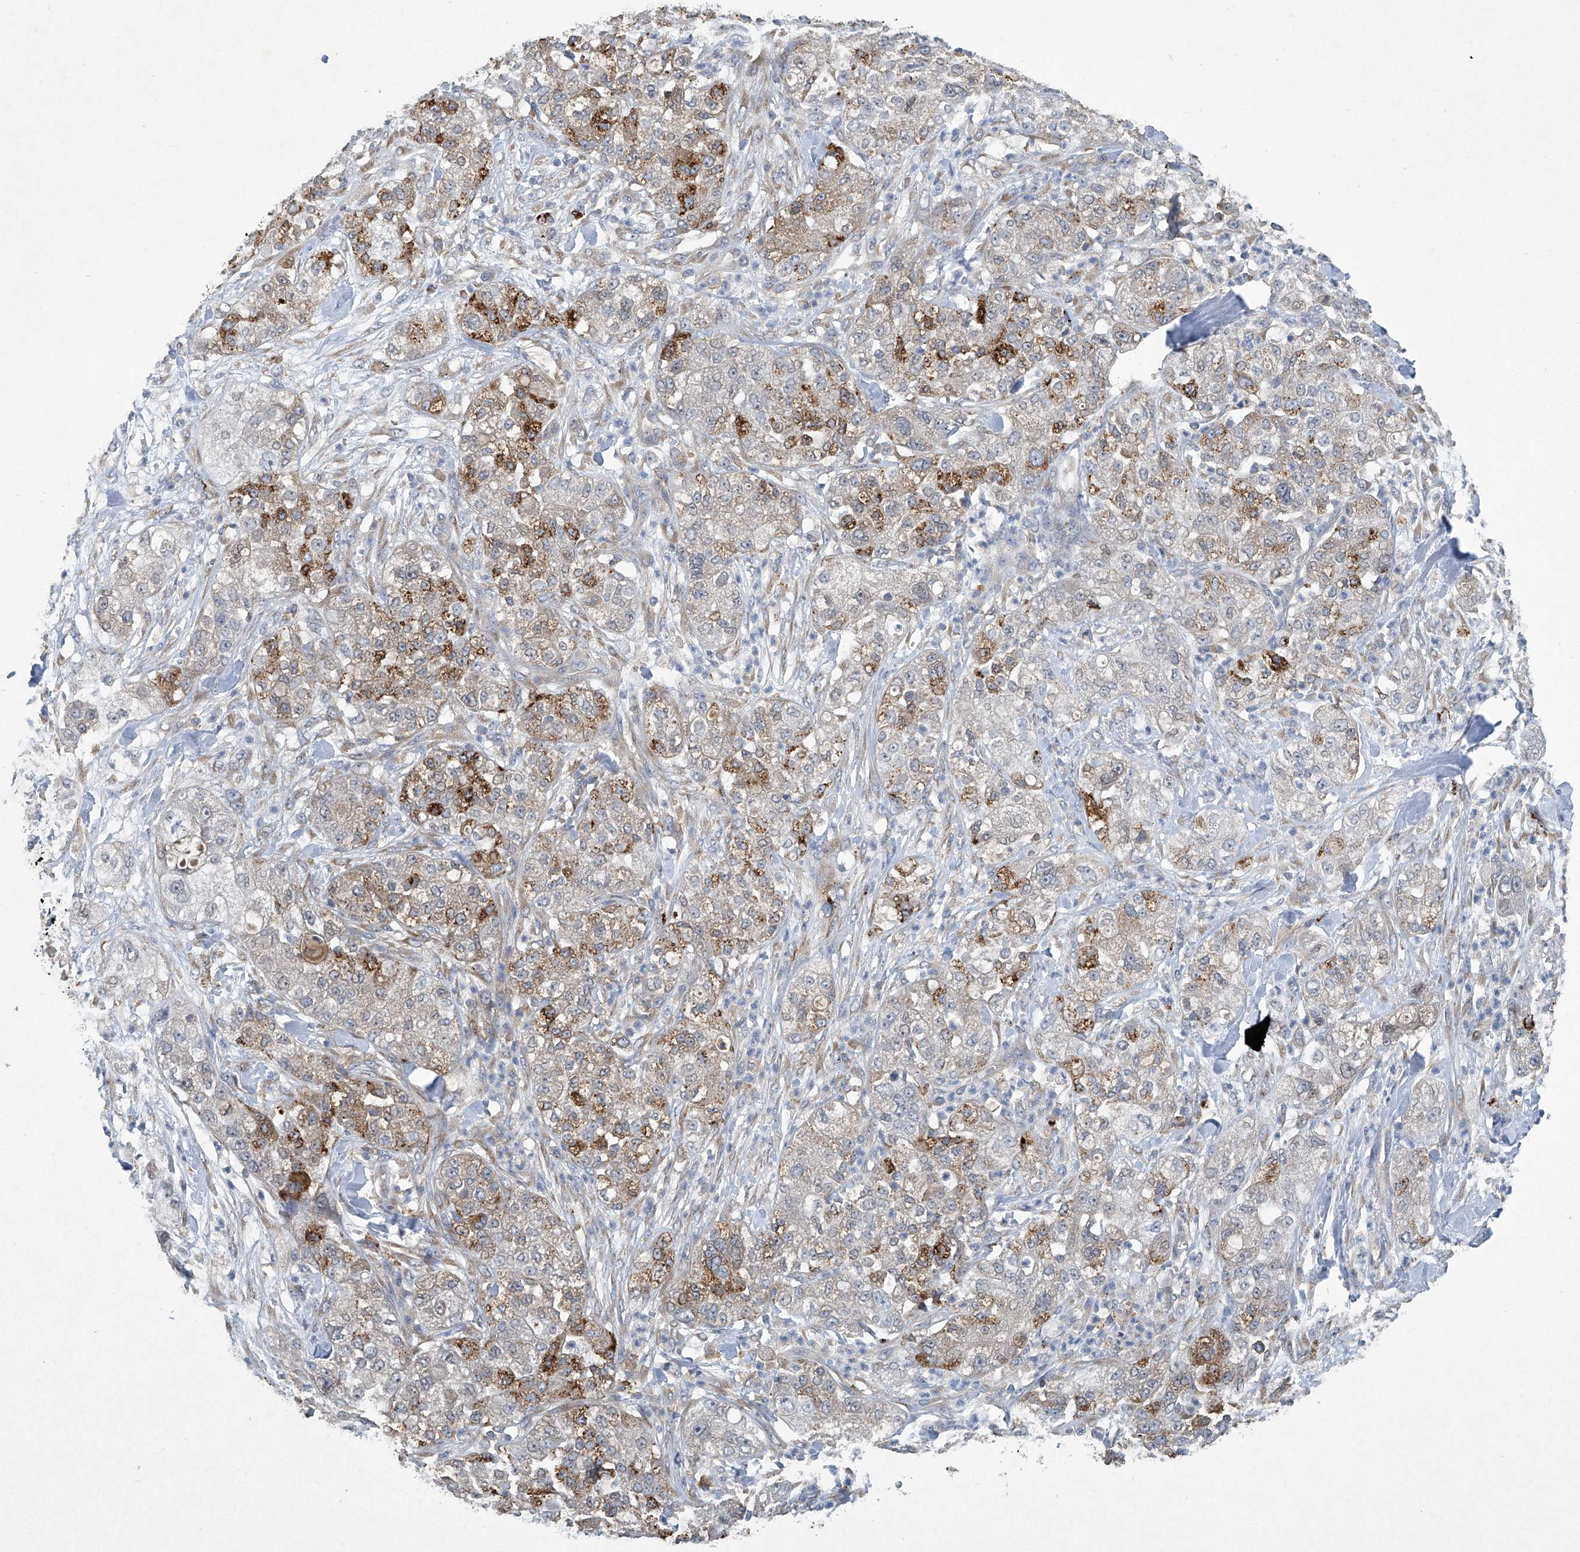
{"staining": {"intensity": "moderate", "quantity": "<25%", "location": "cytoplasmic/membranous"}, "tissue": "pancreatic cancer", "cell_type": "Tumor cells", "image_type": "cancer", "snomed": [{"axis": "morphology", "description": "Adenocarcinoma, NOS"}, {"axis": "topography", "description": "Pancreas"}], "caption": "Protein staining shows moderate cytoplasmic/membranous expression in about <25% of tumor cells in pancreatic cancer. The staining is performed using DAB brown chromogen to label protein expression. The nuclei are counter-stained blue using hematoxylin.", "gene": "FAM167A", "patient": {"sex": "female", "age": 78}}